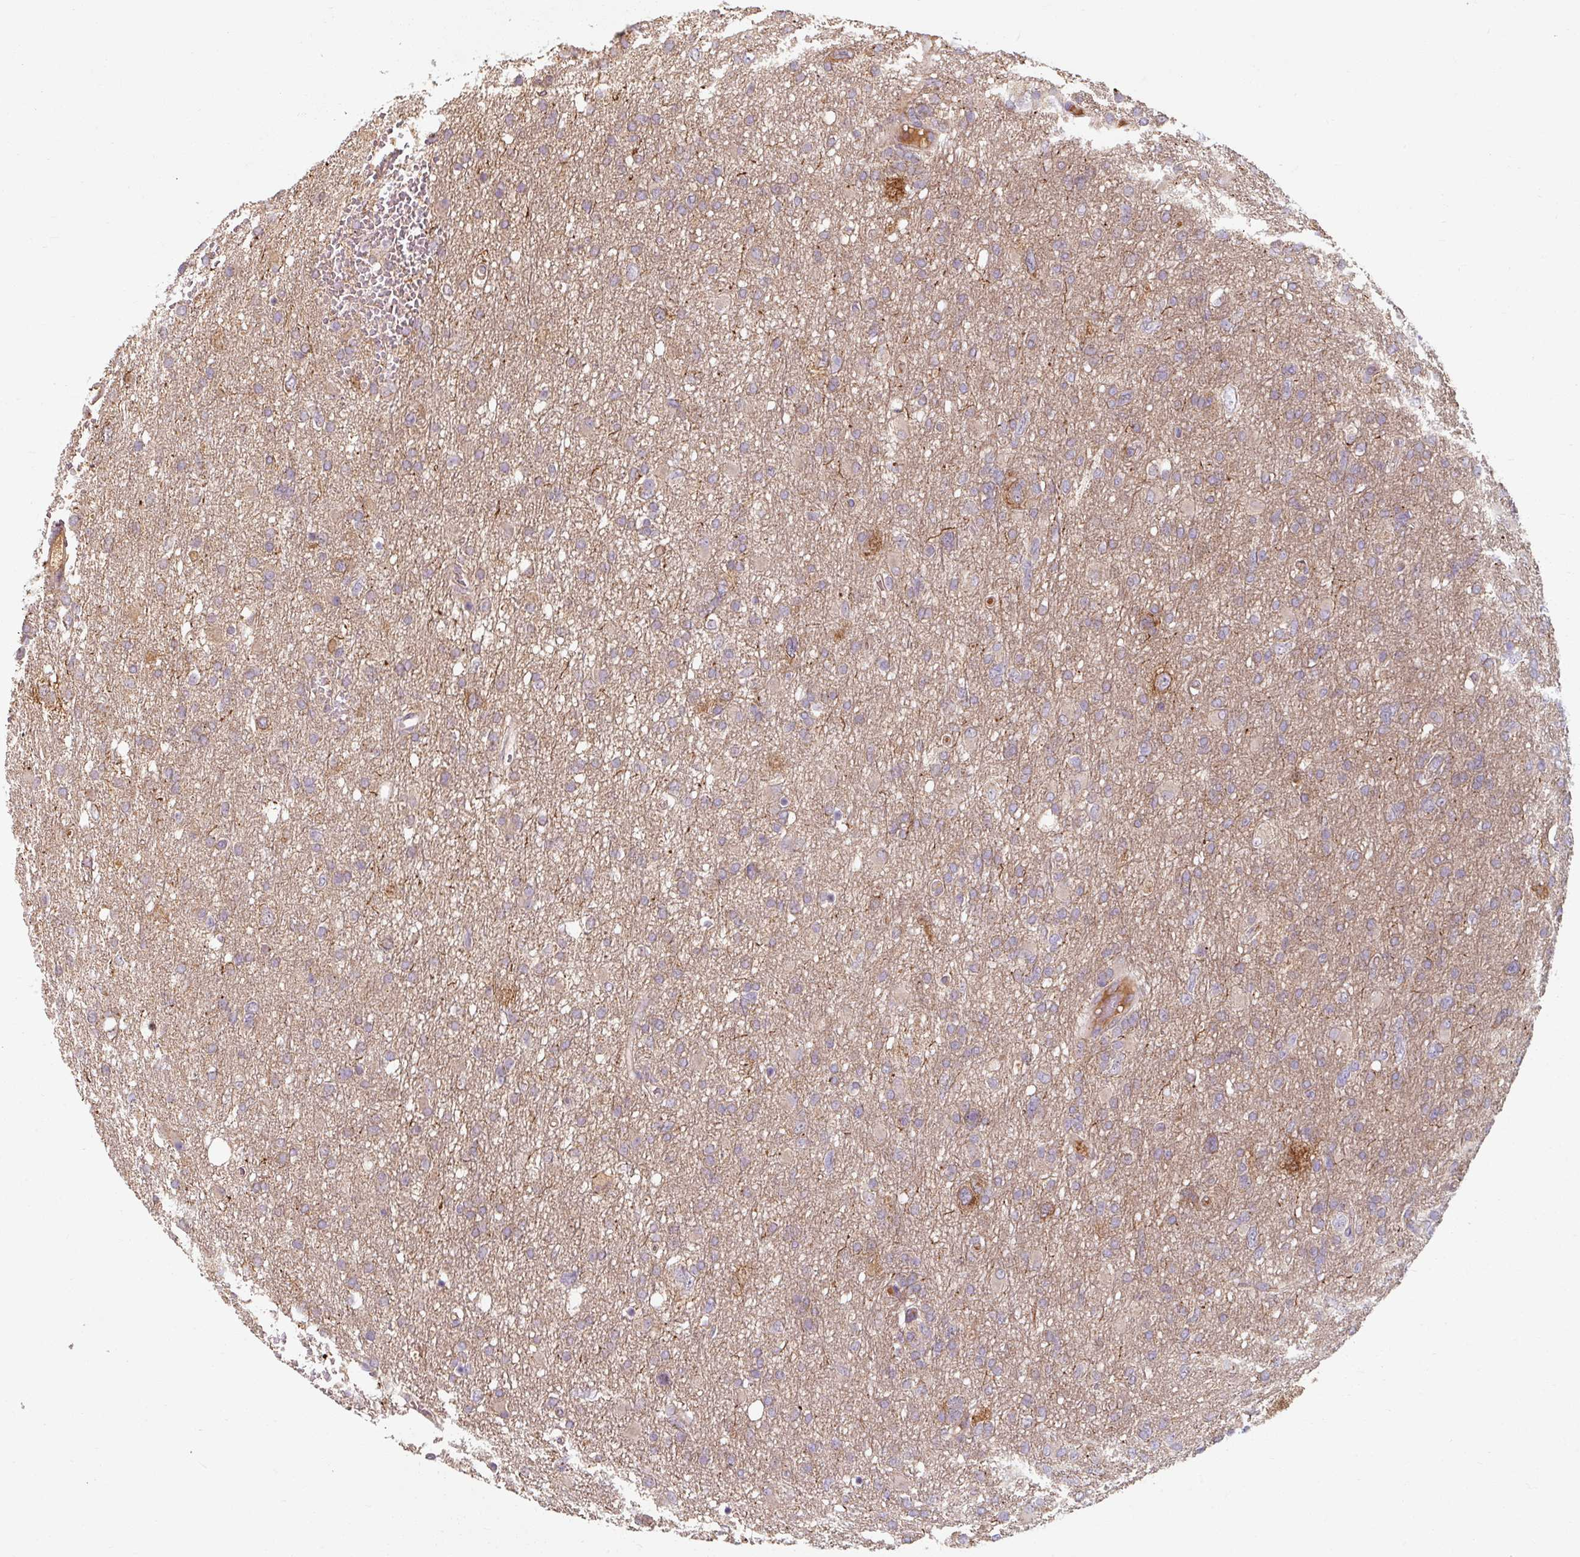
{"staining": {"intensity": "moderate", "quantity": "<25%", "location": "cytoplasmic/membranous"}, "tissue": "glioma", "cell_type": "Tumor cells", "image_type": "cancer", "snomed": [{"axis": "morphology", "description": "Glioma, malignant, High grade"}, {"axis": "topography", "description": "Brain"}], "caption": "About <25% of tumor cells in glioma display moderate cytoplasmic/membranous protein staining as visualized by brown immunohistochemical staining.", "gene": "TSEN54", "patient": {"sex": "male", "age": 61}}